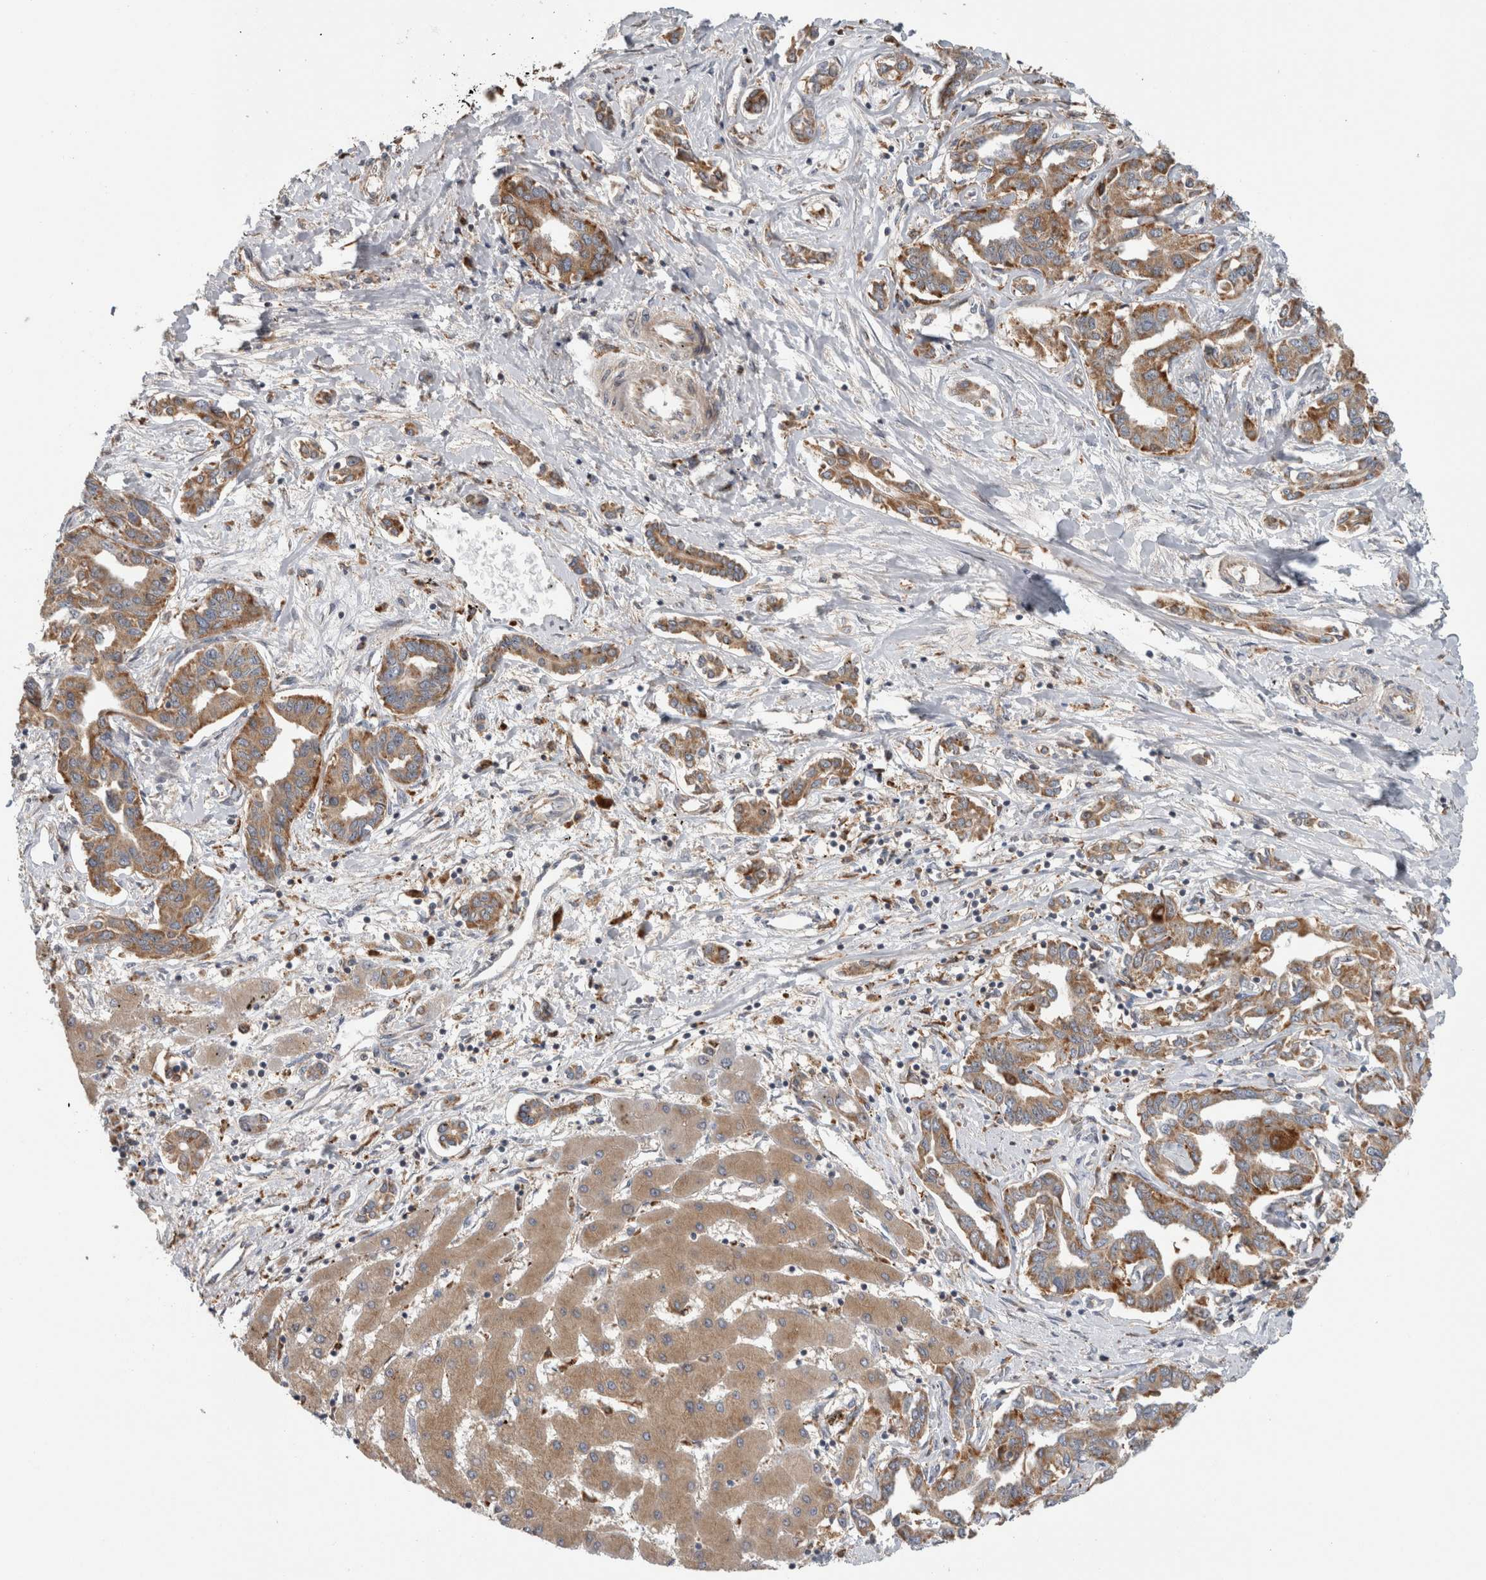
{"staining": {"intensity": "moderate", "quantity": ">75%", "location": "cytoplasmic/membranous"}, "tissue": "liver cancer", "cell_type": "Tumor cells", "image_type": "cancer", "snomed": [{"axis": "morphology", "description": "Cholangiocarcinoma"}, {"axis": "topography", "description": "Liver"}], "caption": "IHC micrograph of human liver cancer stained for a protein (brown), which reveals medium levels of moderate cytoplasmic/membranous staining in about >75% of tumor cells.", "gene": "ADGRL3", "patient": {"sex": "male", "age": 59}}